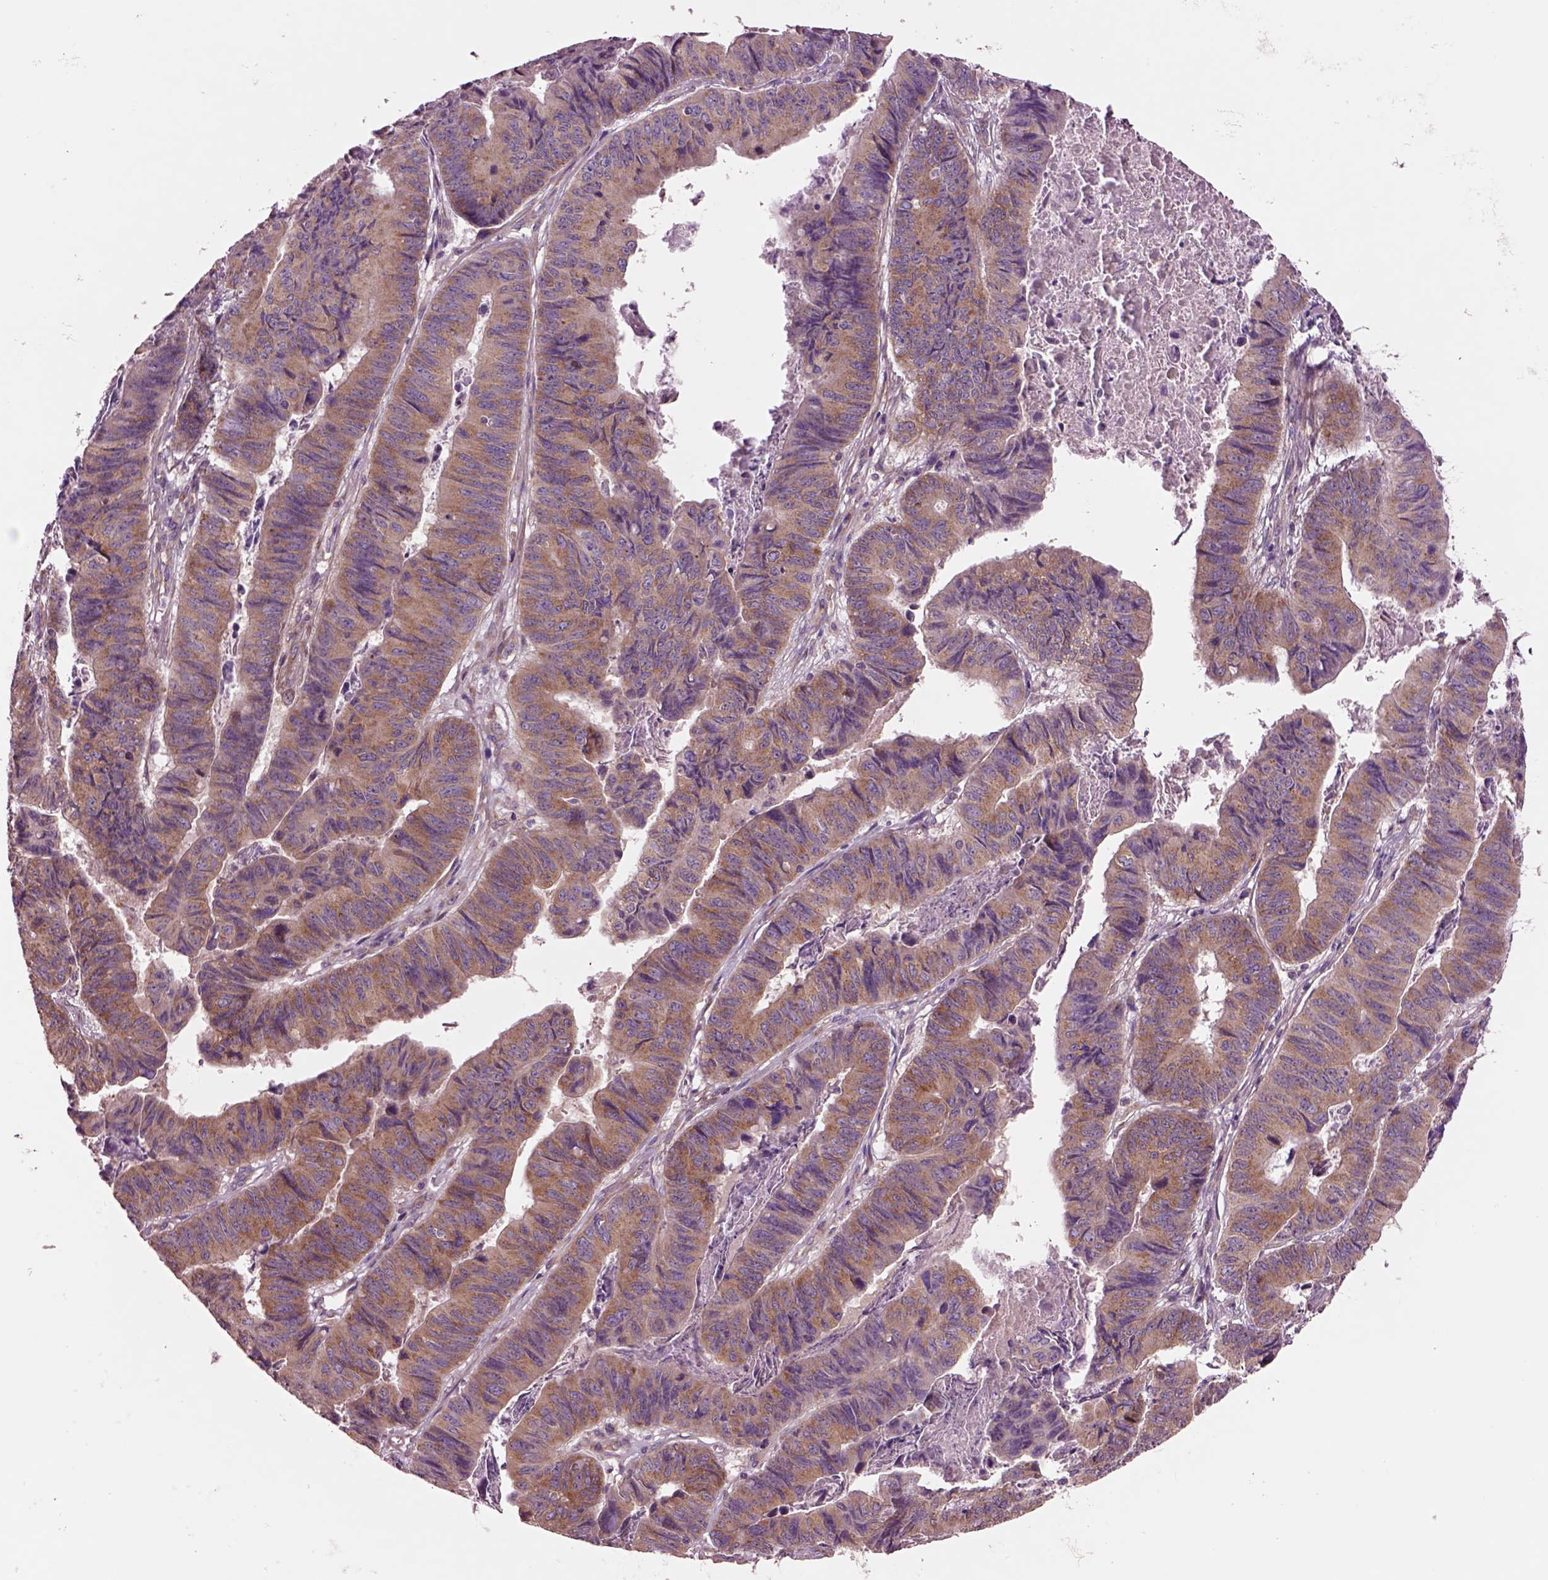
{"staining": {"intensity": "moderate", "quantity": ">75%", "location": "cytoplasmic/membranous"}, "tissue": "stomach cancer", "cell_type": "Tumor cells", "image_type": "cancer", "snomed": [{"axis": "morphology", "description": "Adenocarcinoma, NOS"}, {"axis": "topography", "description": "Stomach, lower"}], "caption": "A micrograph showing moderate cytoplasmic/membranous positivity in about >75% of tumor cells in stomach cancer, as visualized by brown immunohistochemical staining.", "gene": "SEC23A", "patient": {"sex": "male", "age": 77}}